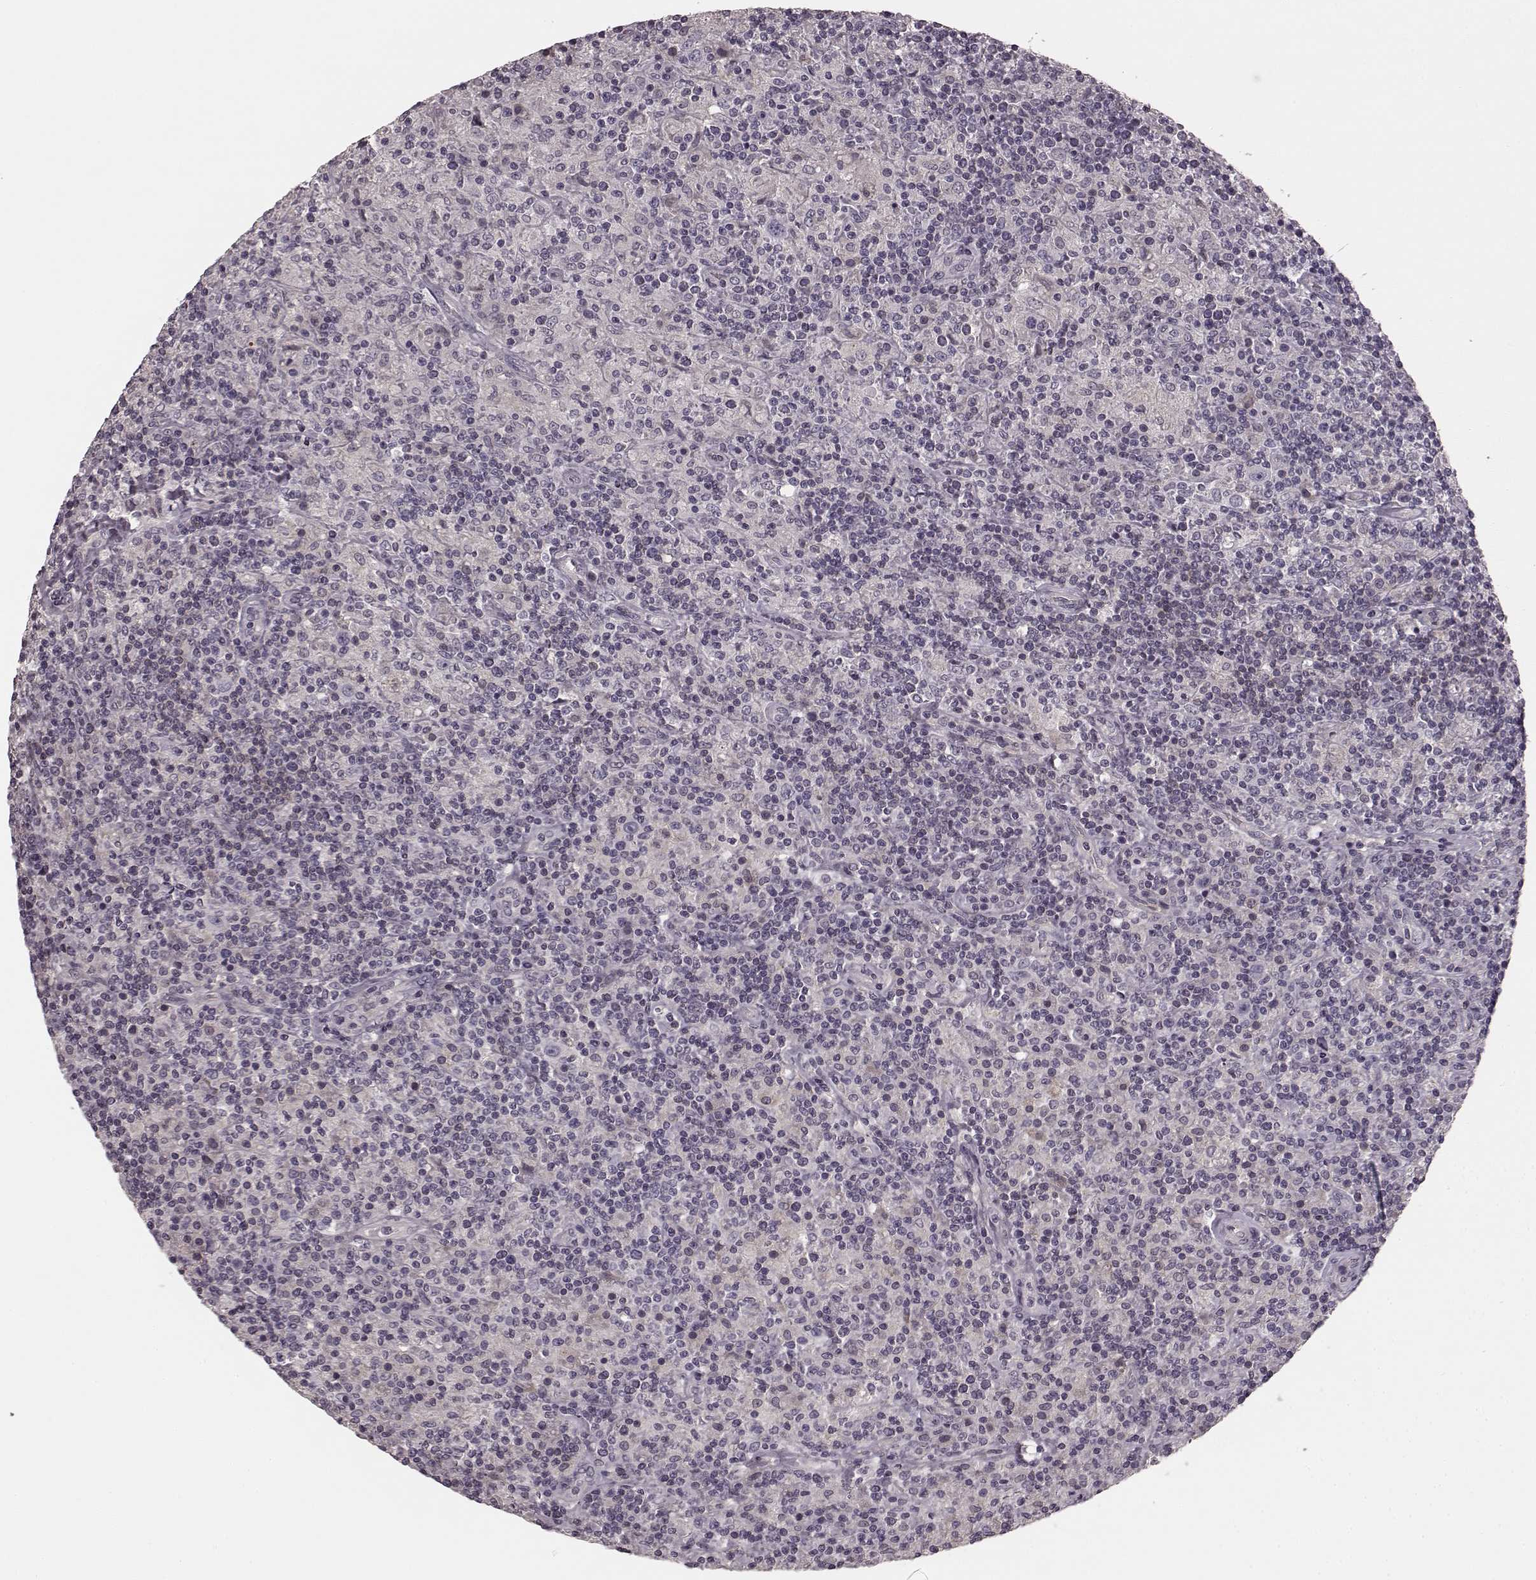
{"staining": {"intensity": "negative", "quantity": "none", "location": "none"}, "tissue": "lymphoma", "cell_type": "Tumor cells", "image_type": "cancer", "snomed": [{"axis": "morphology", "description": "Hodgkin's disease, NOS"}, {"axis": "topography", "description": "Lymph node"}], "caption": "Immunohistochemistry (IHC) image of neoplastic tissue: lymphoma stained with DAB (3,3'-diaminobenzidine) demonstrates no significant protein expression in tumor cells.", "gene": "PRKCE", "patient": {"sex": "male", "age": 70}}